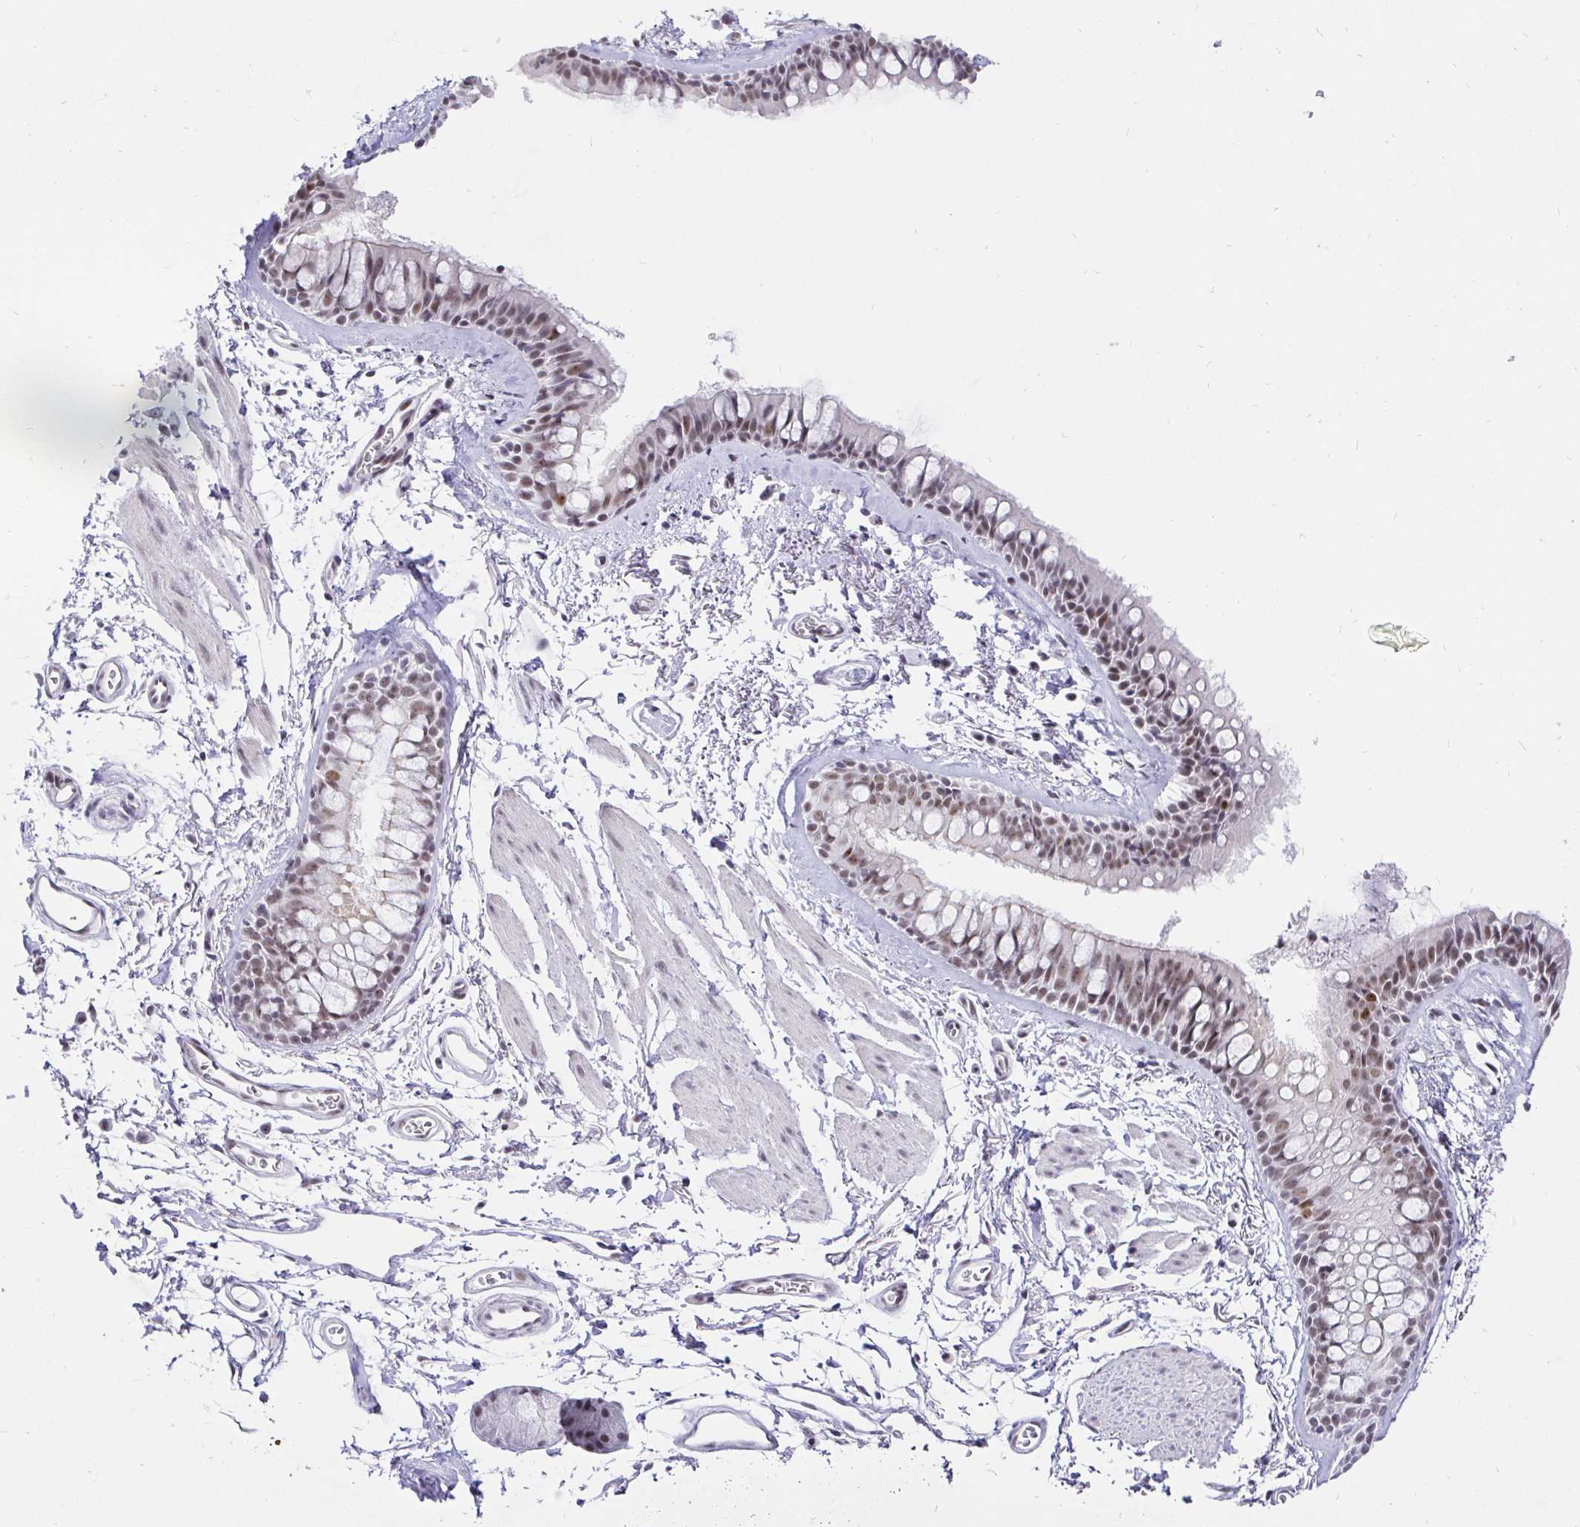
{"staining": {"intensity": "weak", "quantity": "25%-75%", "location": "nuclear"}, "tissue": "bronchus", "cell_type": "Respiratory epithelial cells", "image_type": "normal", "snomed": [{"axis": "morphology", "description": "Normal tissue, NOS"}, {"axis": "topography", "description": "Cartilage tissue"}, {"axis": "topography", "description": "Bronchus"}], "caption": "The immunohistochemical stain highlights weak nuclear staining in respiratory epithelial cells of normal bronchus.", "gene": "ZNF860", "patient": {"sex": "female", "age": 79}}